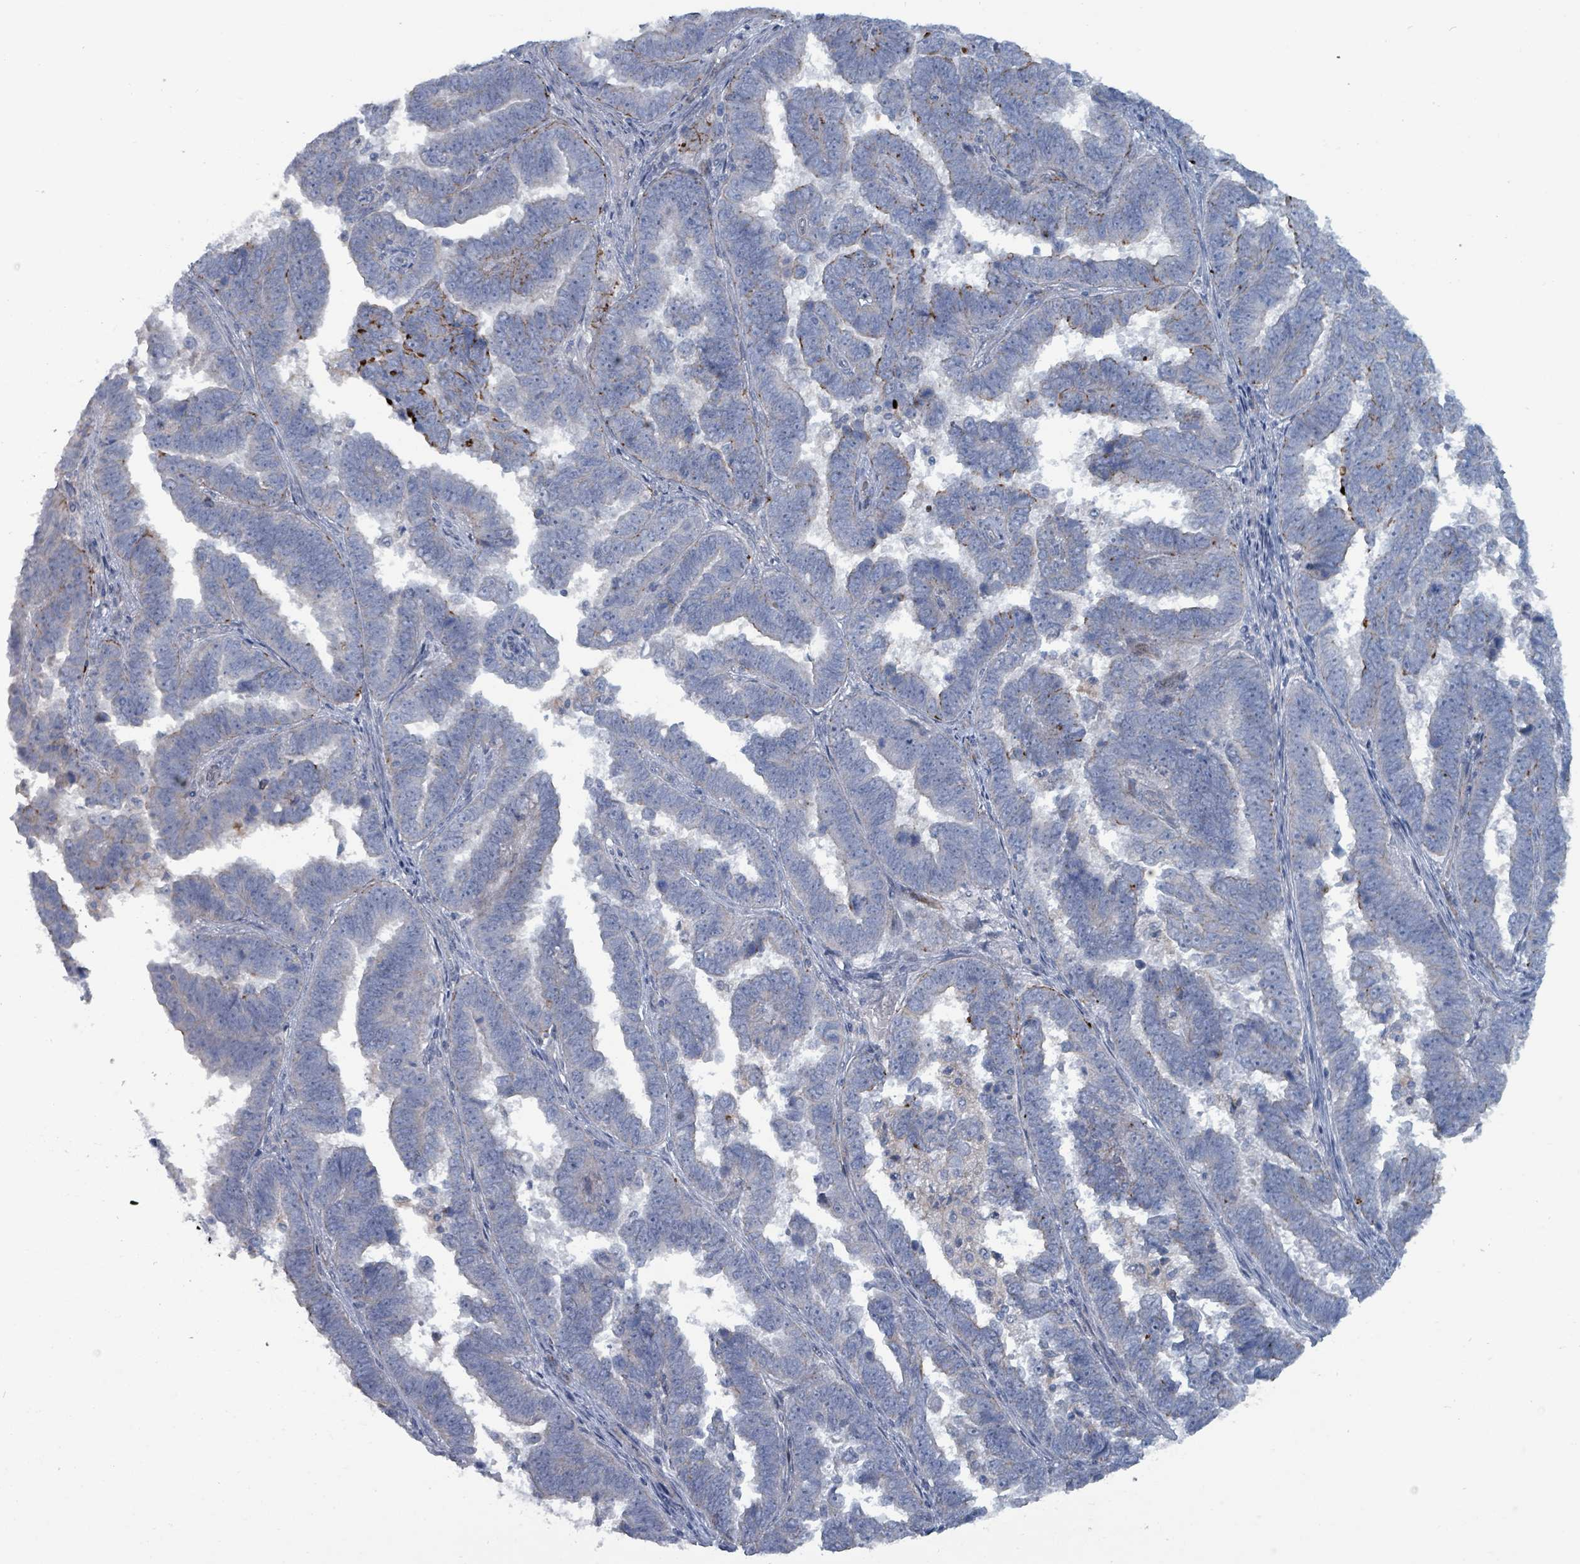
{"staining": {"intensity": "moderate", "quantity": "<25%", "location": "cytoplasmic/membranous"}, "tissue": "endometrial cancer", "cell_type": "Tumor cells", "image_type": "cancer", "snomed": [{"axis": "morphology", "description": "Adenocarcinoma, NOS"}, {"axis": "topography", "description": "Endometrium"}], "caption": "Endometrial adenocarcinoma stained with immunohistochemistry shows moderate cytoplasmic/membranous staining in approximately <25% of tumor cells. Immunohistochemistry (ihc) stains the protein in brown and the nuclei are stained blue.", "gene": "TAAR5", "patient": {"sex": "female", "age": 75}}